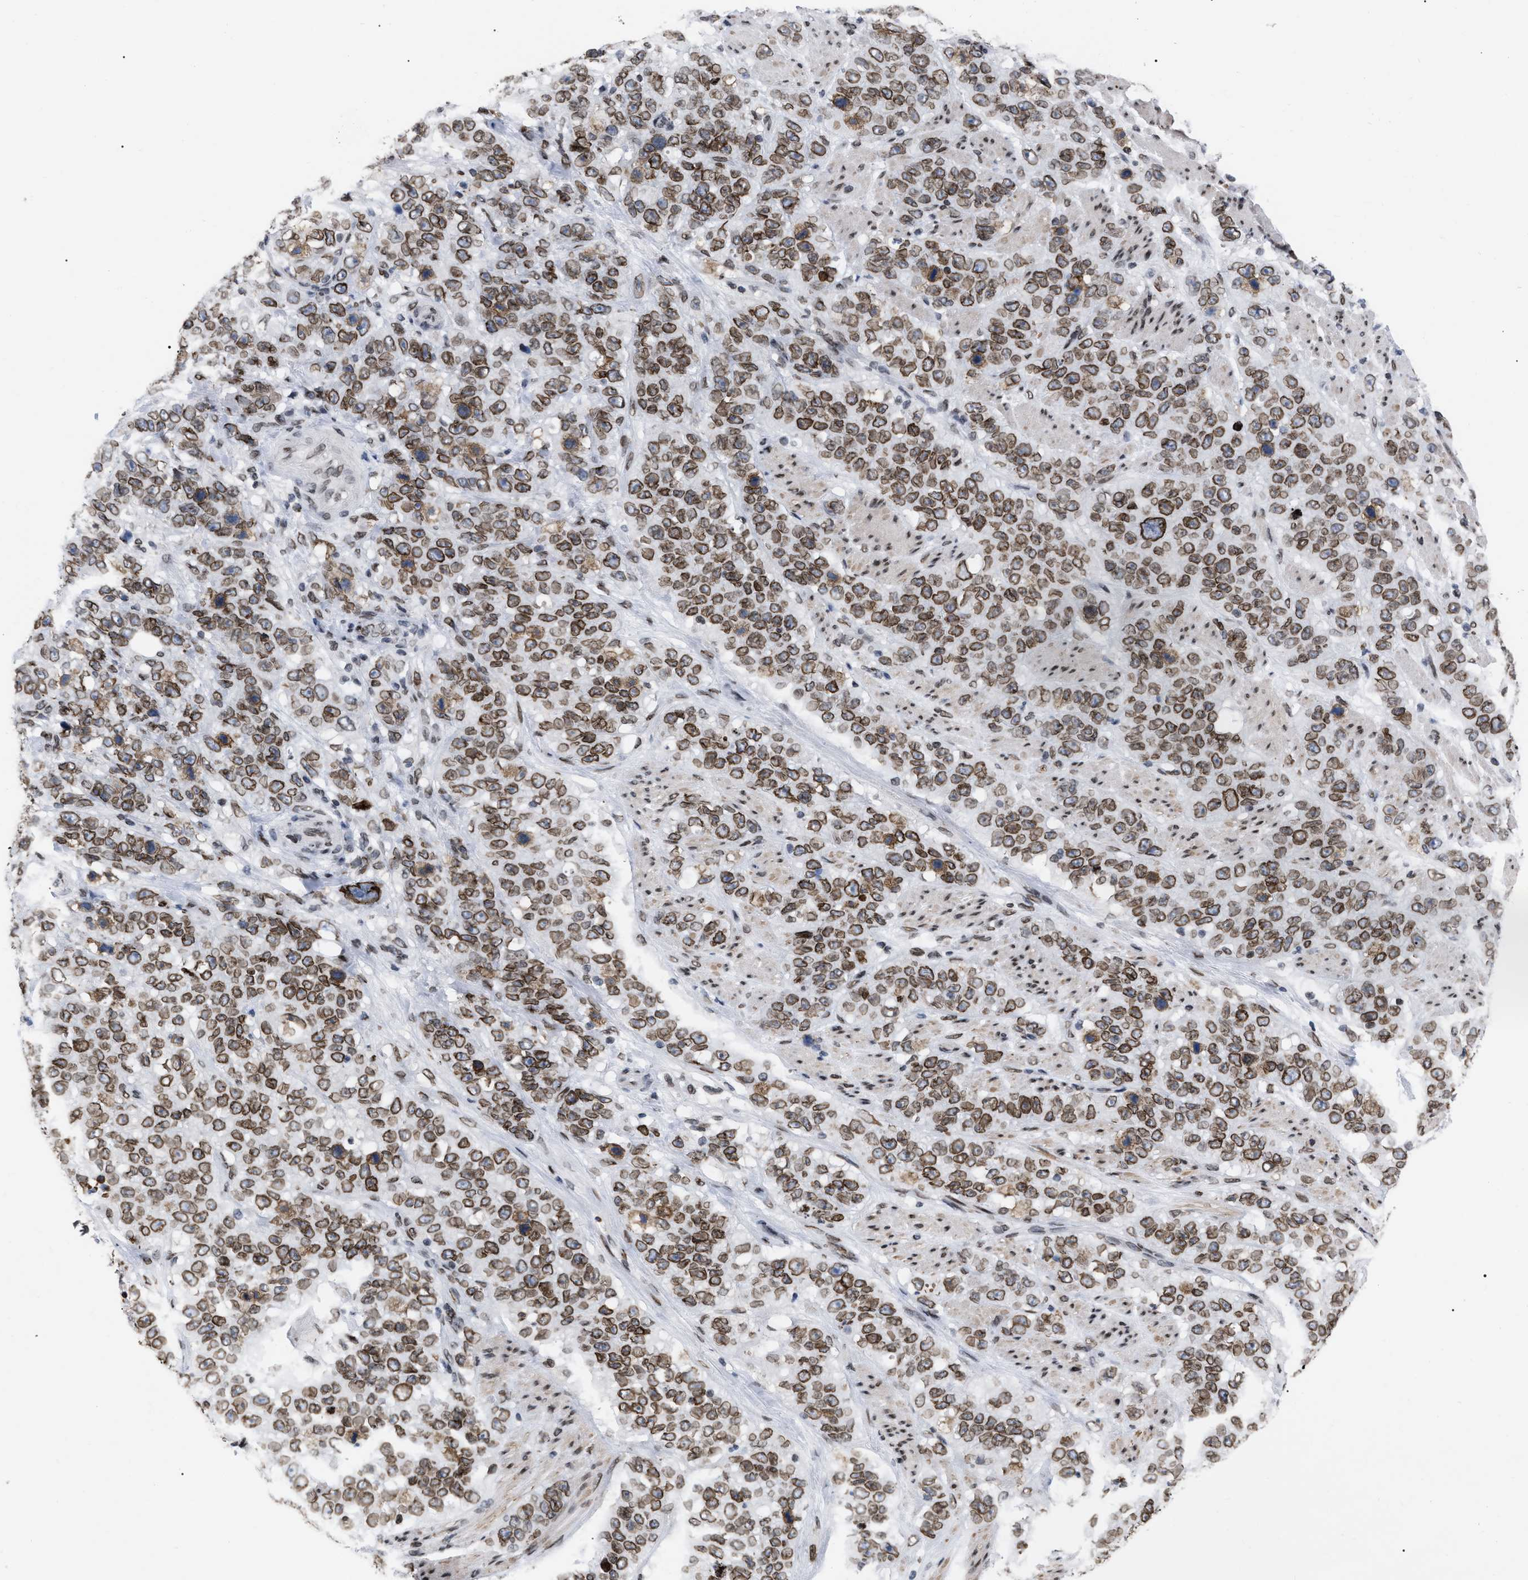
{"staining": {"intensity": "moderate", "quantity": ">75%", "location": "cytoplasmic/membranous,nuclear"}, "tissue": "stomach cancer", "cell_type": "Tumor cells", "image_type": "cancer", "snomed": [{"axis": "morphology", "description": "Adenocarcinoma, NOS"}, {"axis": "topography", "description": "Stomach"}], "caption": "A micrograph showing moderate cytoplasmic/membranous and nuclear staining in approximately >75% of tumor cells in stomach cancer (adenocarcinoma), as visualized by brown immunohistochemical staining.", "gene": "TPR", "patient": {"sex": "male", "age": 48}}